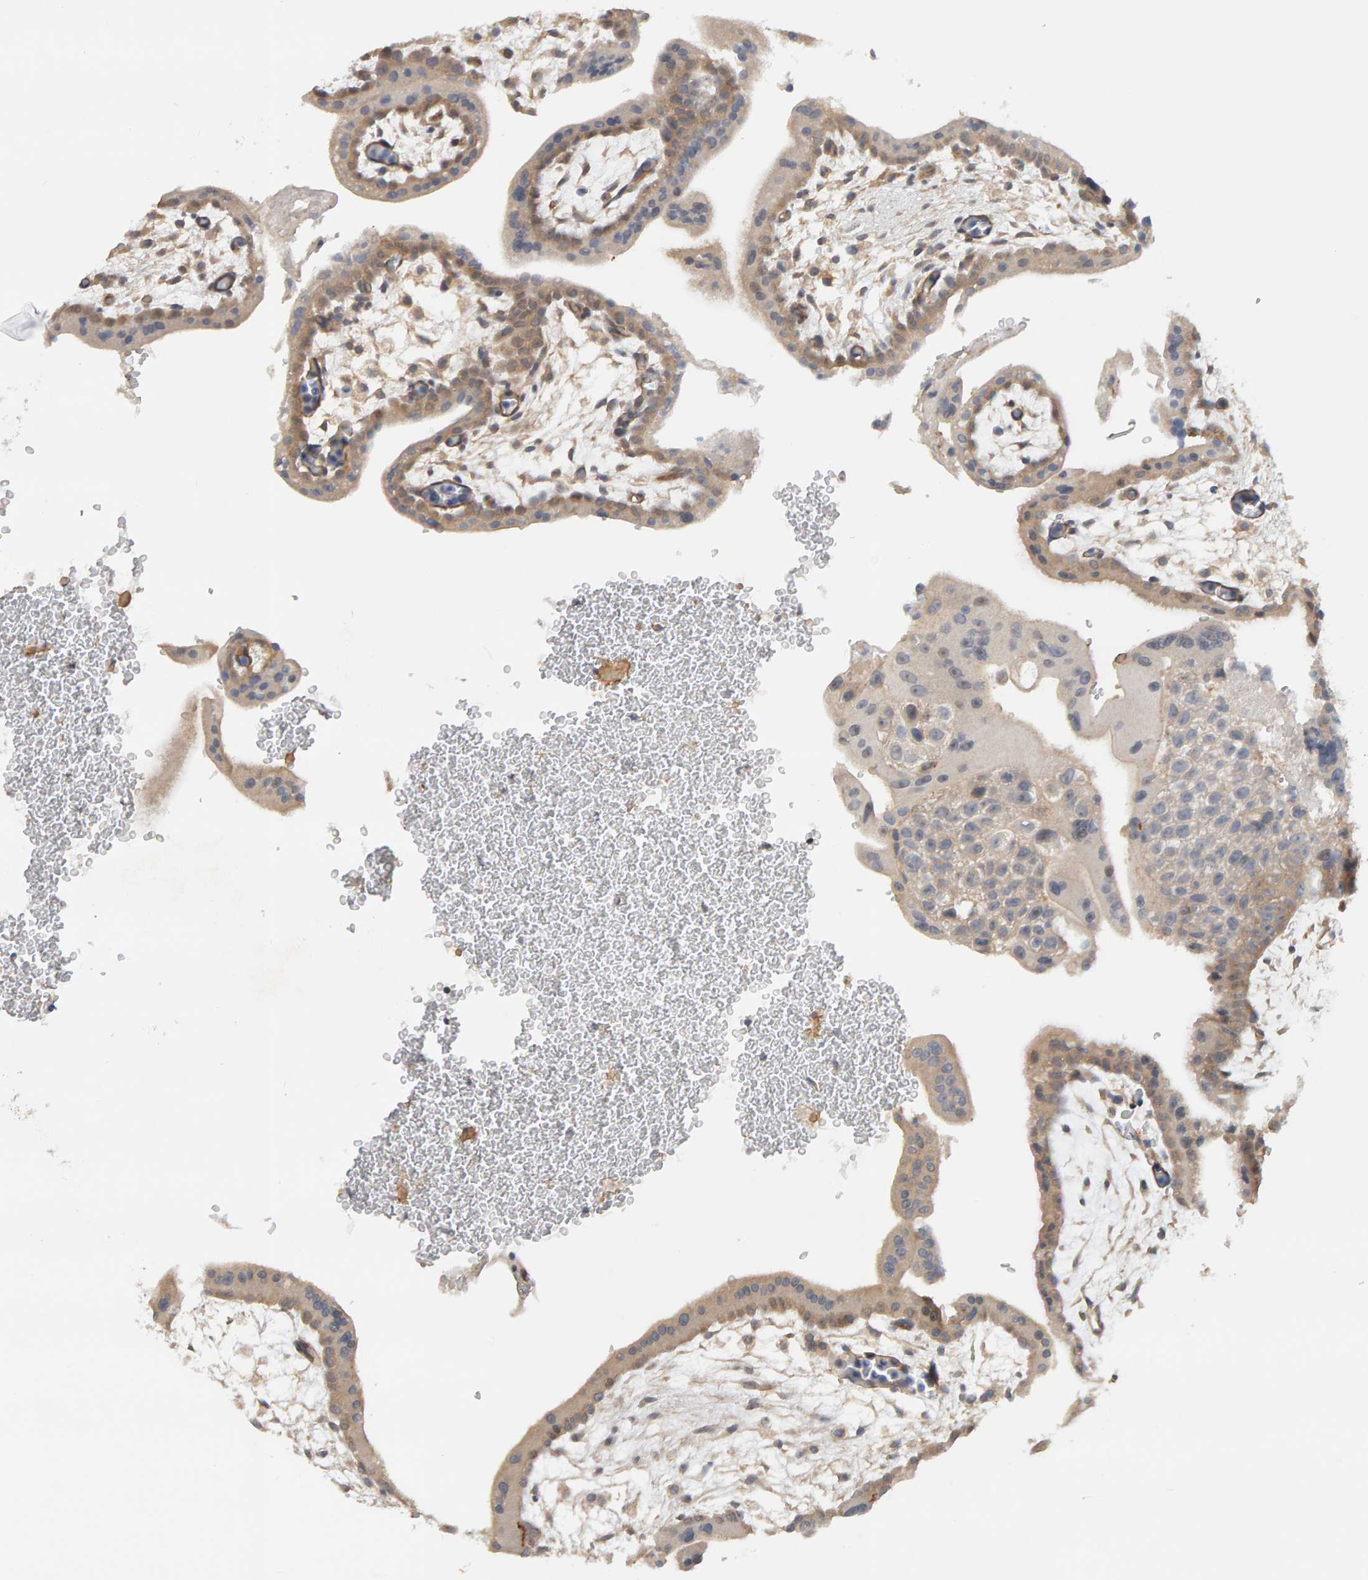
{"staining": {"intensity": "weak", "quantity": "25%-75%", "location": "cytoplasmic/membranous"}, "tissue": "placenta", "cell_type": "Decidual cells", "image_type": "normal", "snomed": [{"axis": "morphology", "description": "Normal tissue, NOS"}, {"axis": "topography", "description": "Placenta"}], "caption": "Immunohistochemical staining of normal placenta demonstrates low levels of weak cytoplasmic/membranous positivity in approximately 25%-75% of decidual cells.", "gene": "PPP1R16A", "patient": {"sex": "female", "age": 35}}